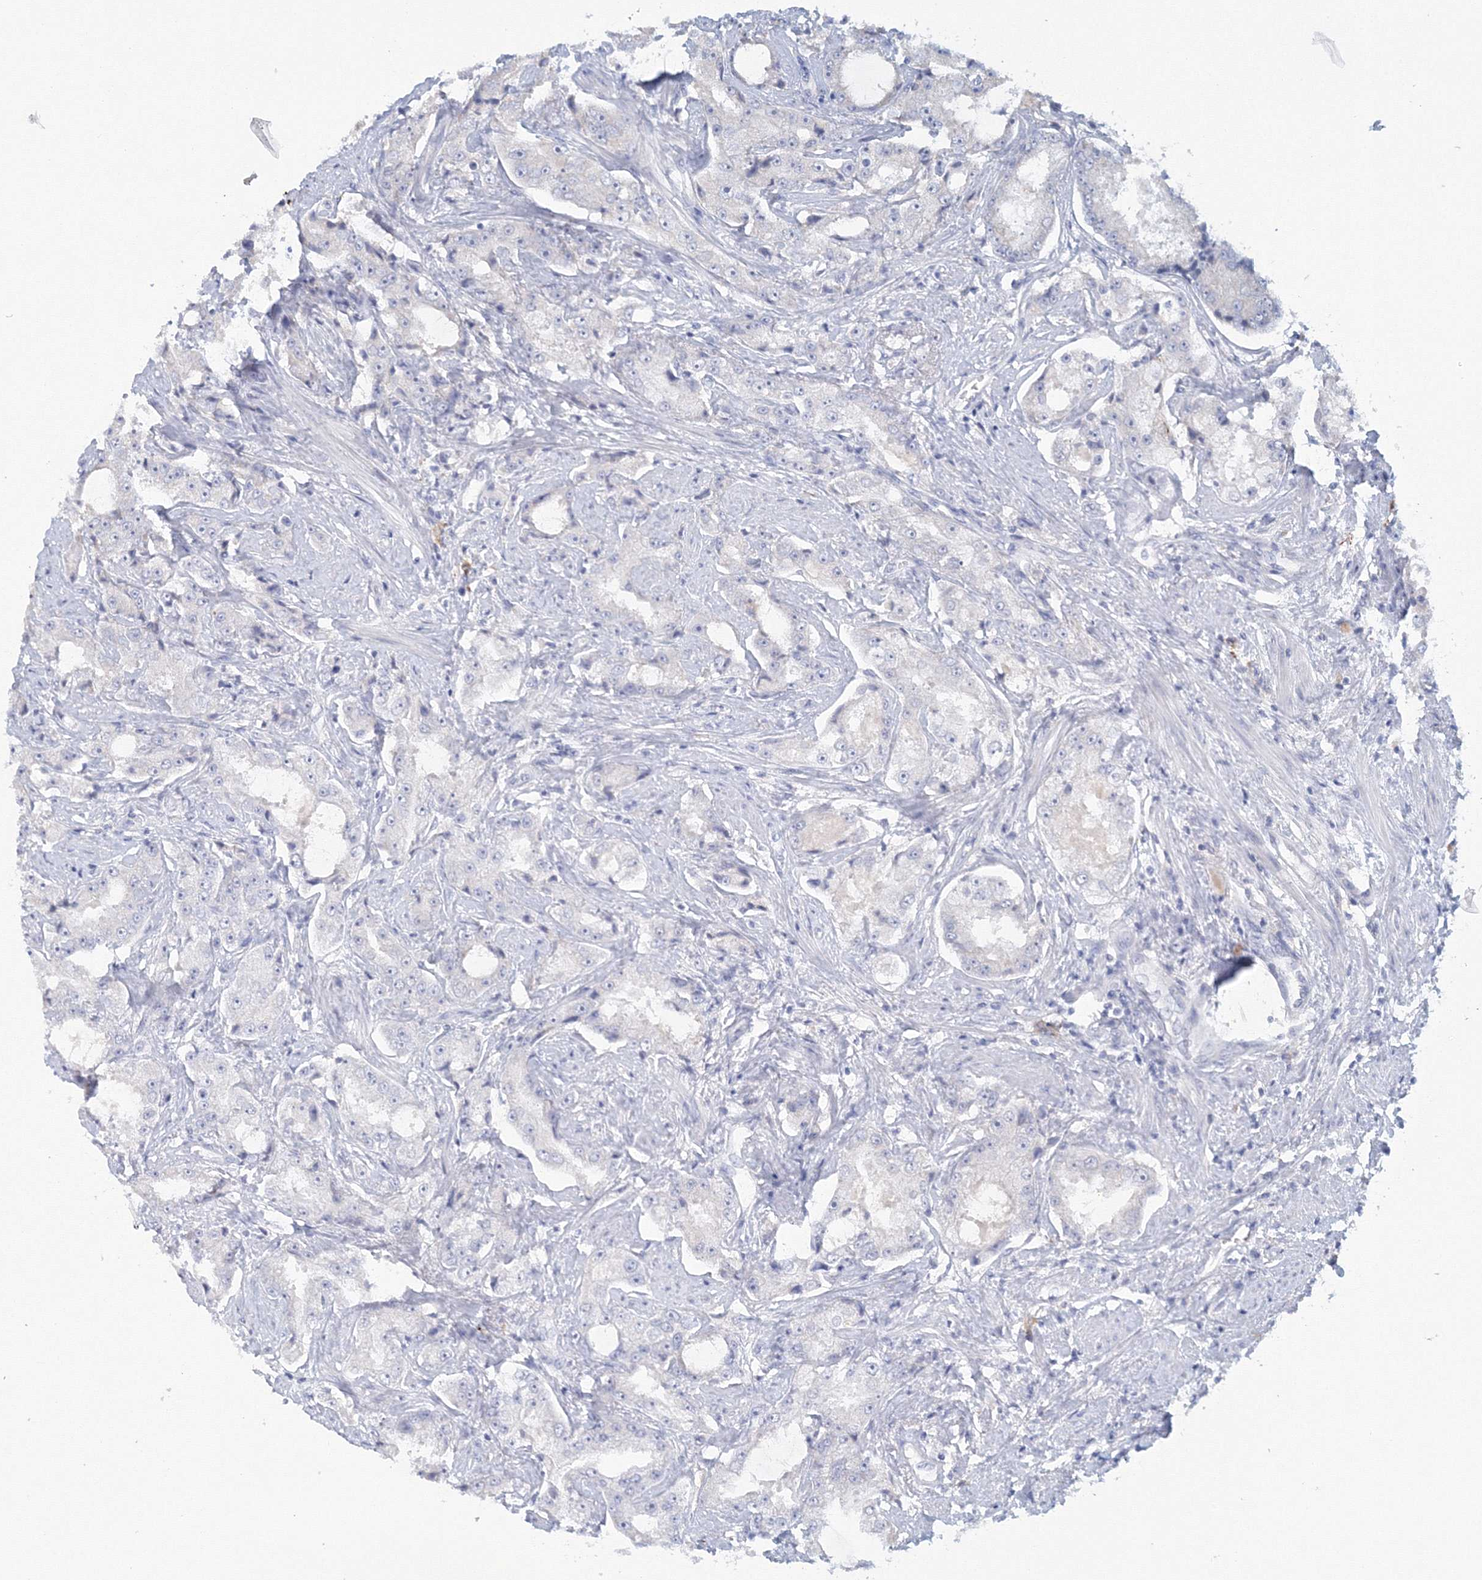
{"staining": {"intensity": "negative", "quantity": "none", "location": "none"}, "tissue": "prostate cancer", "cell_type": "Tumor cells", "image_type": "cancer", "snomed": [{"axis": "morphology", "description": "Adenocarcinoma, High grade"}, {"axis": "topography", "description": "Prostate"}], "caption": "Prostate cancer stained for a protein using immunohistochemistry (IHC) displays no expression tumor cells.", "gene": "VSIG1", "patient": {"sex": "male", "age": 73}}